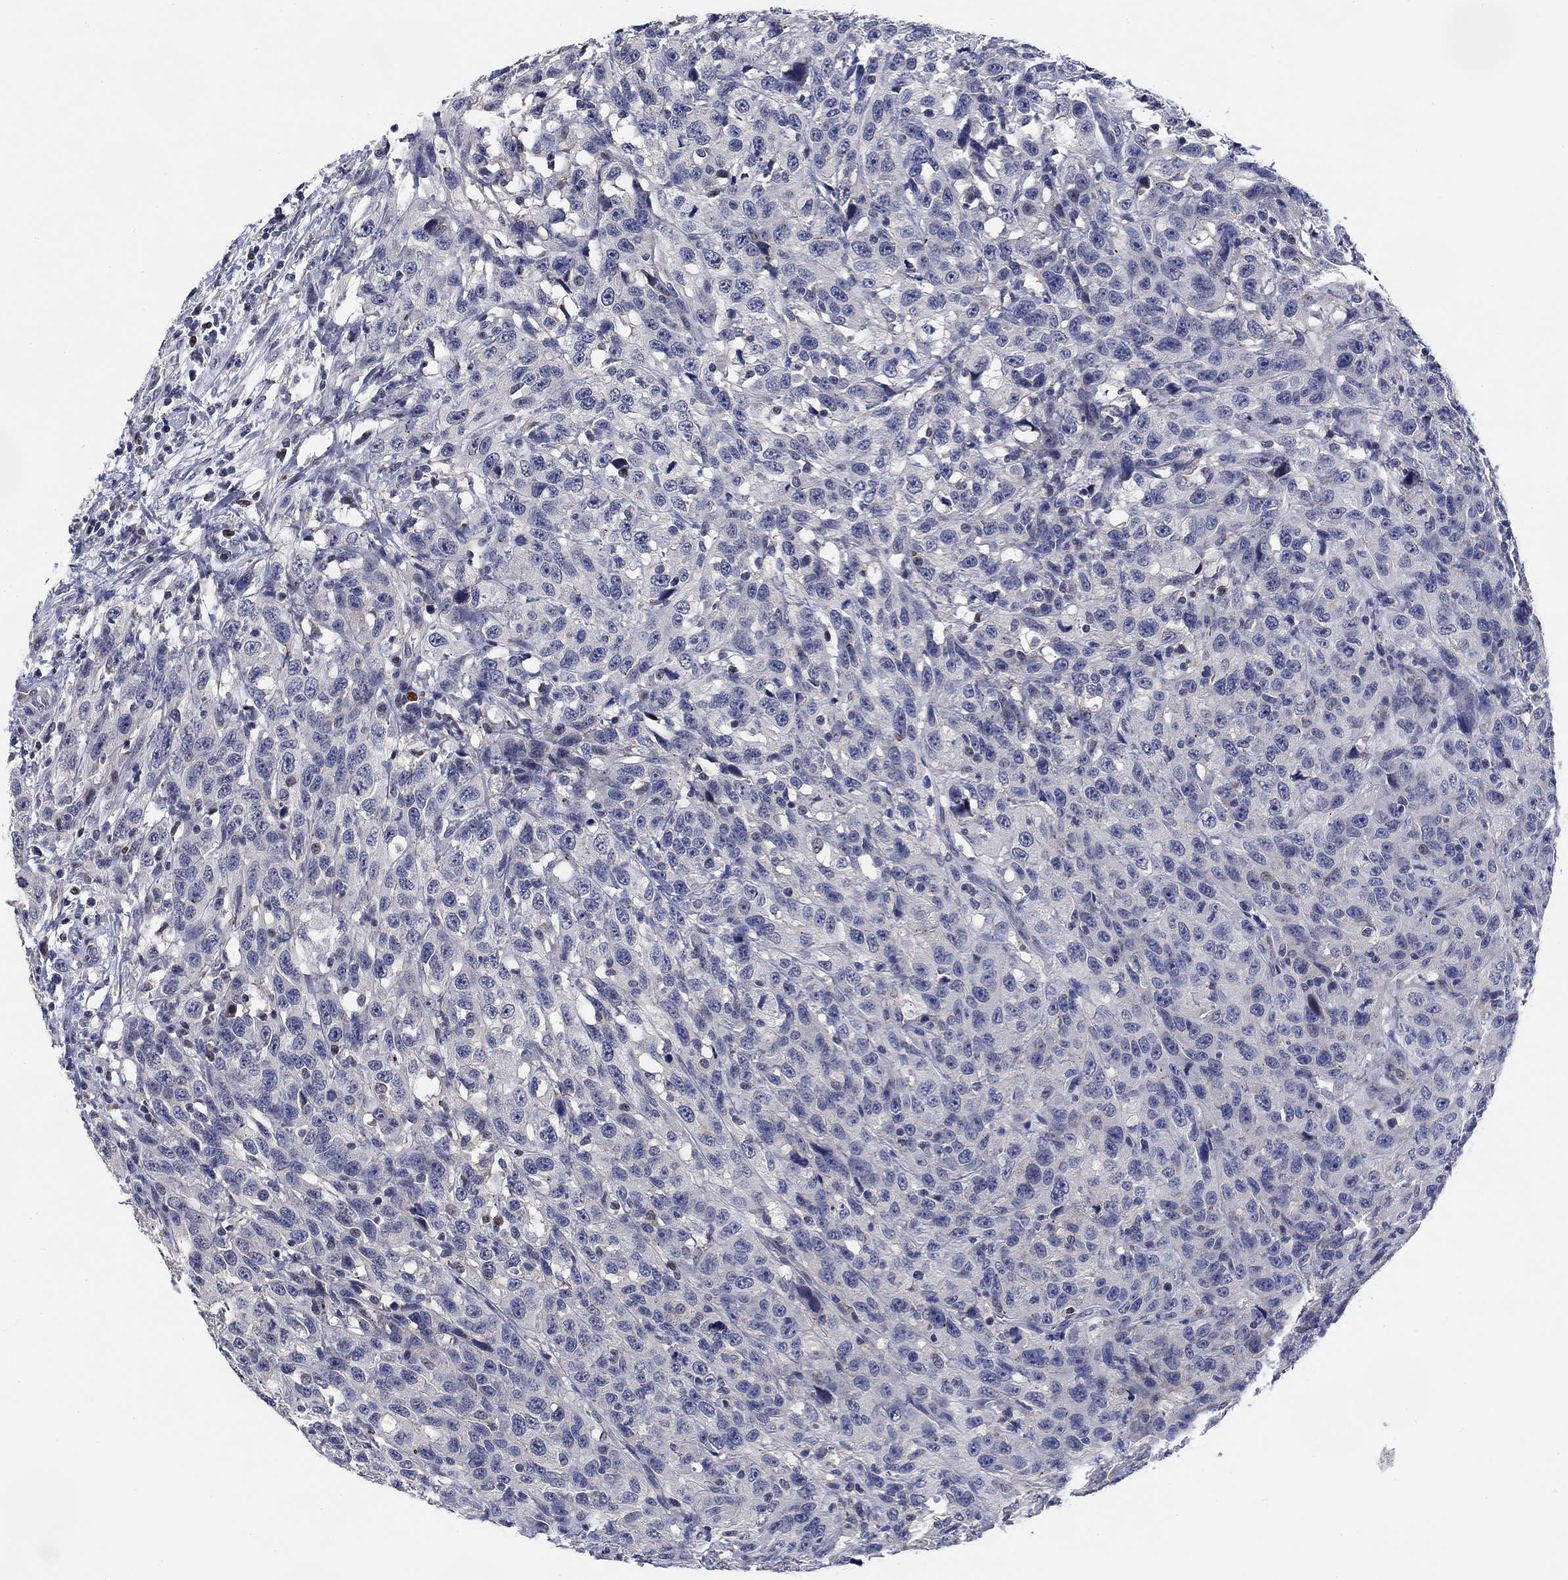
{"staining": {"intensity": "negative", "quantity": "none", "location": "none"}, "tissue": "urothelial cancer", "cell_type": "Tumor cells", "image_type": "cancer", "snomed": [{"axis": "morphology", "description": "Urothelial carcinoma, NOS"}, {"axis": "morphology", "description": "Urothelial carcinoma, High grade"}, {"axis": "topography", "description": "Urinary bladder"}], "caption": "IHC of urothelial cancer demonstrates no staining in tumor cells. (Stains: DAB (3,3'-diaminobenzidine) immunohistochemistry (IHC) with hematoxylin counter stain, Microscopy: brightfield microscopy at high magnification).", "gene": "DAZL", "patient": {"sex": "female", "age": 73}}